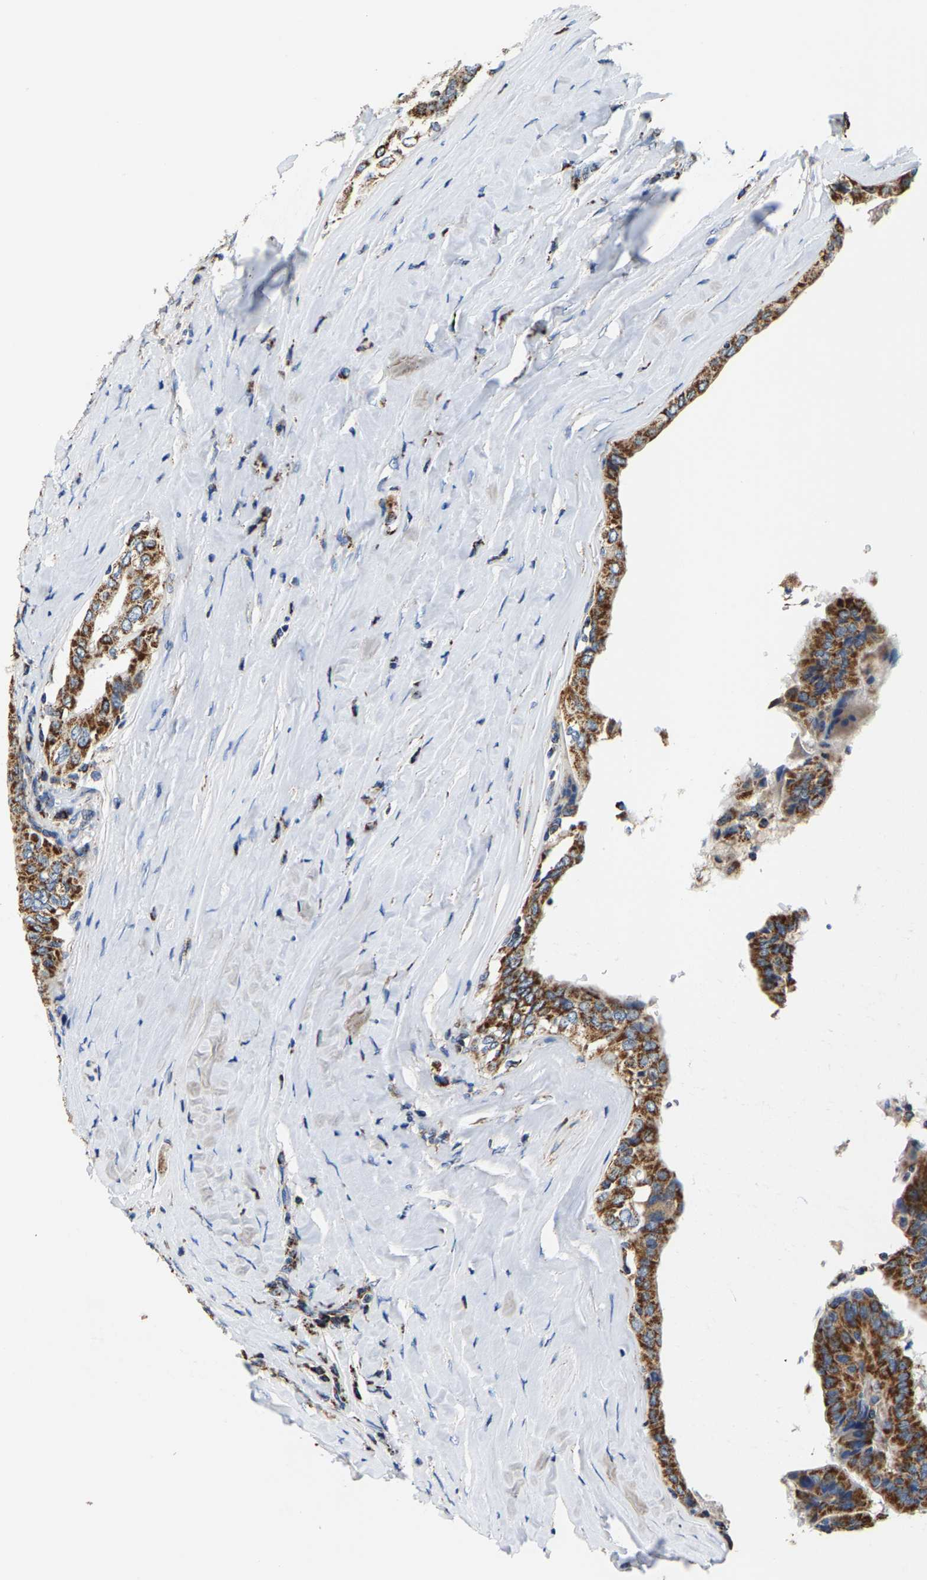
{"staining": {"intensity": "strong", "quantity": ">75%", "location": "cytoplasmic/membranous"}, "tissue": "thyroid cancer", "cell_type": "Tumor cells", "image_type": "cancer", "snomed": [{"axis": "morphology", "description": "Papillary adenocarcinoma, NOS"}, {"axis": "topography", "description": "Thyroid gland"}], "caption": "IHC histopathology image of neoplastic tissue: human papillary adenocarcinoma (thyroid) stained using IHC displays high levels of strong protein expression localized specifically in the cytoplasmic/membranous of tumor cells, appearing as a cytoplasmic/membranous brown color.", "gene": "SHMT2", "patient": {"sex": "male", "age": 33}}